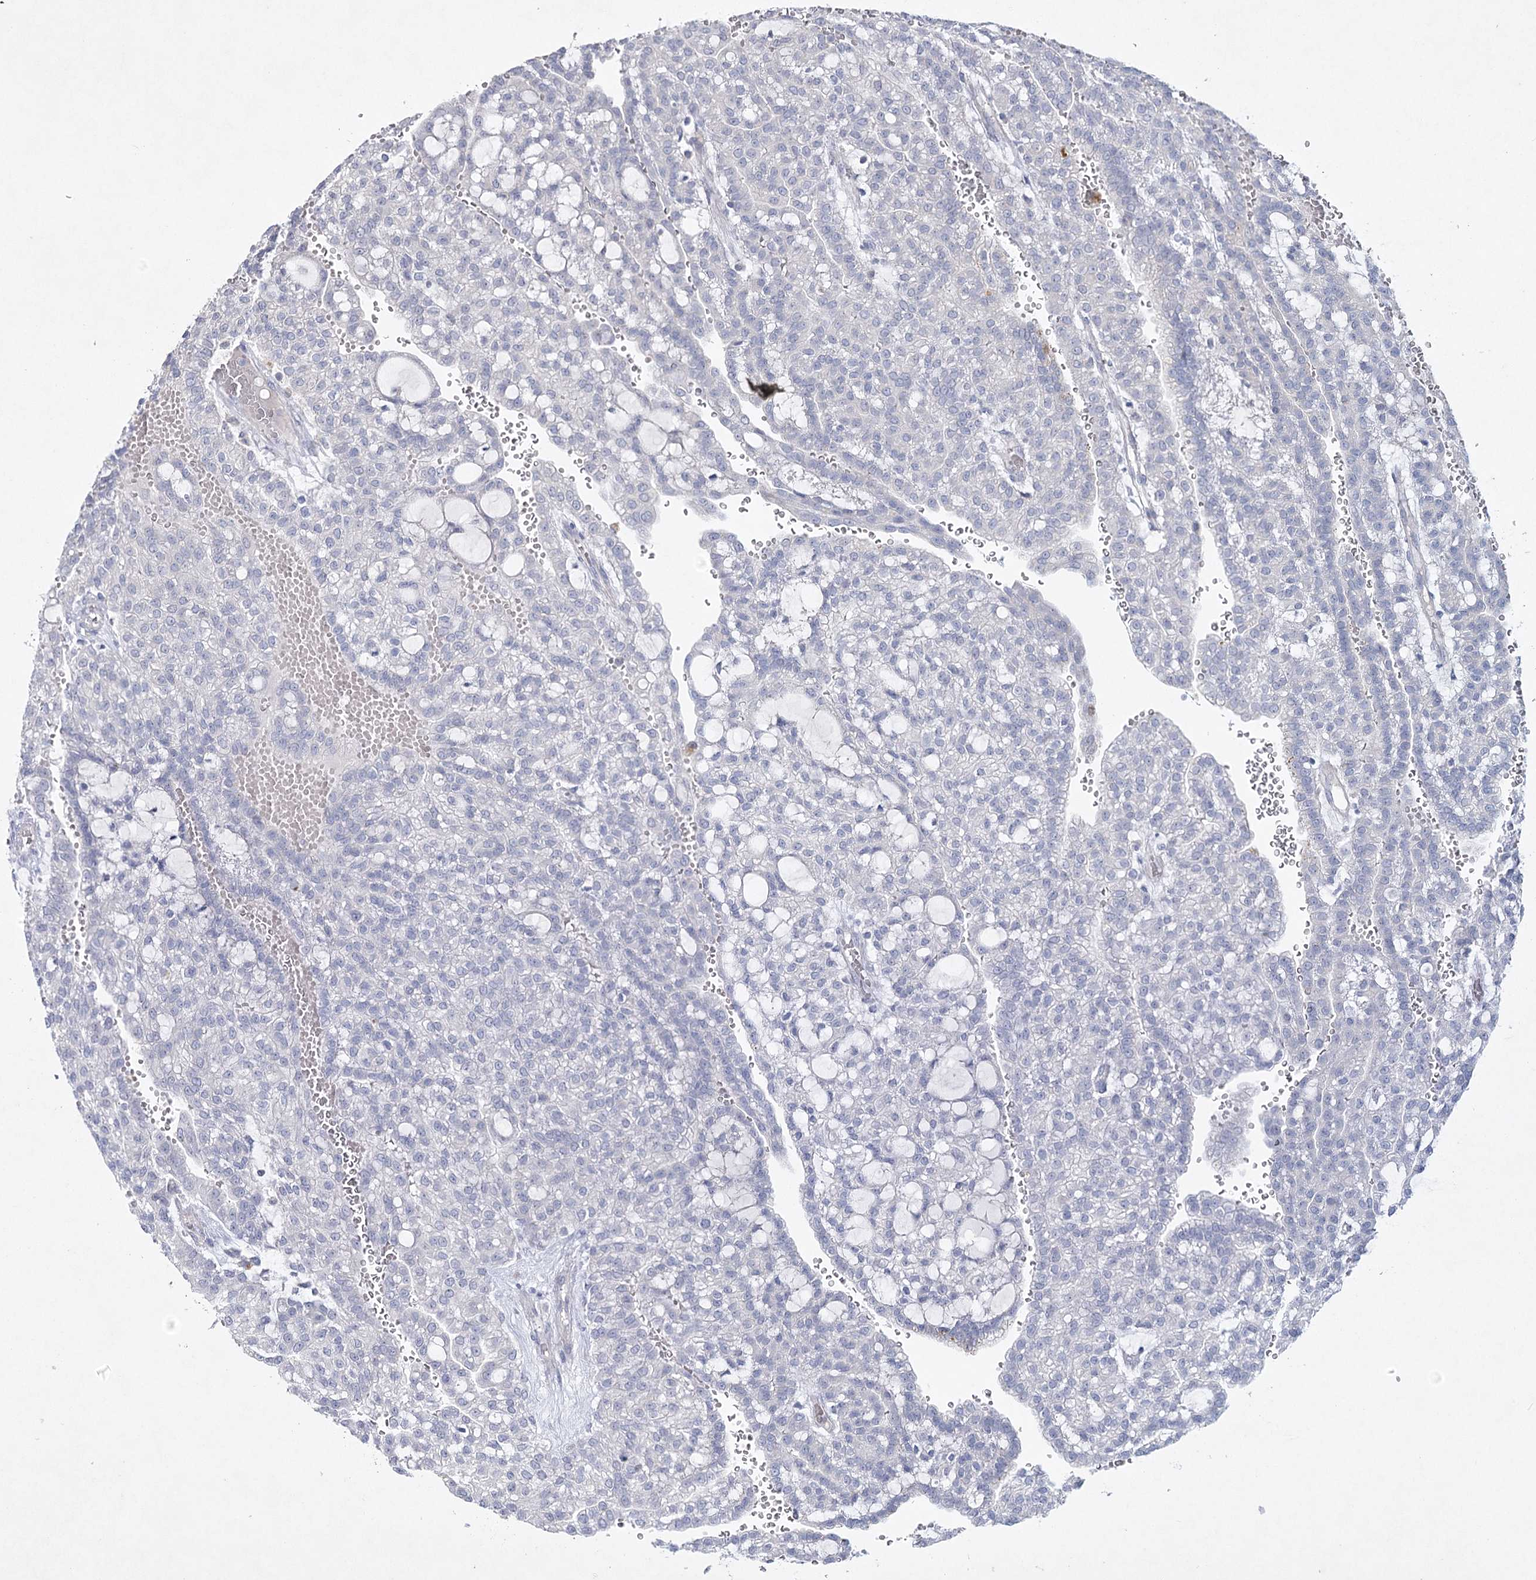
{"staining": {"intensity": "negative", "quantity": "none", "location": "none"}, "tissue": "renal cancer", "cell_type": "Tumor cells", "image_type": "cancer", "snomed": [{"axis": "morphology", "description": "Adenocarcinoma, NOS"}, {"axis": "topography", "description": "Kidney"}], "caption": "This is an immunohistochemistry (IHC) photomicrograph of human renal cancer. There is no expression in tumor cells.", "gene": "MAP3K13", "patient": {"sex": "male", "age": 63}}